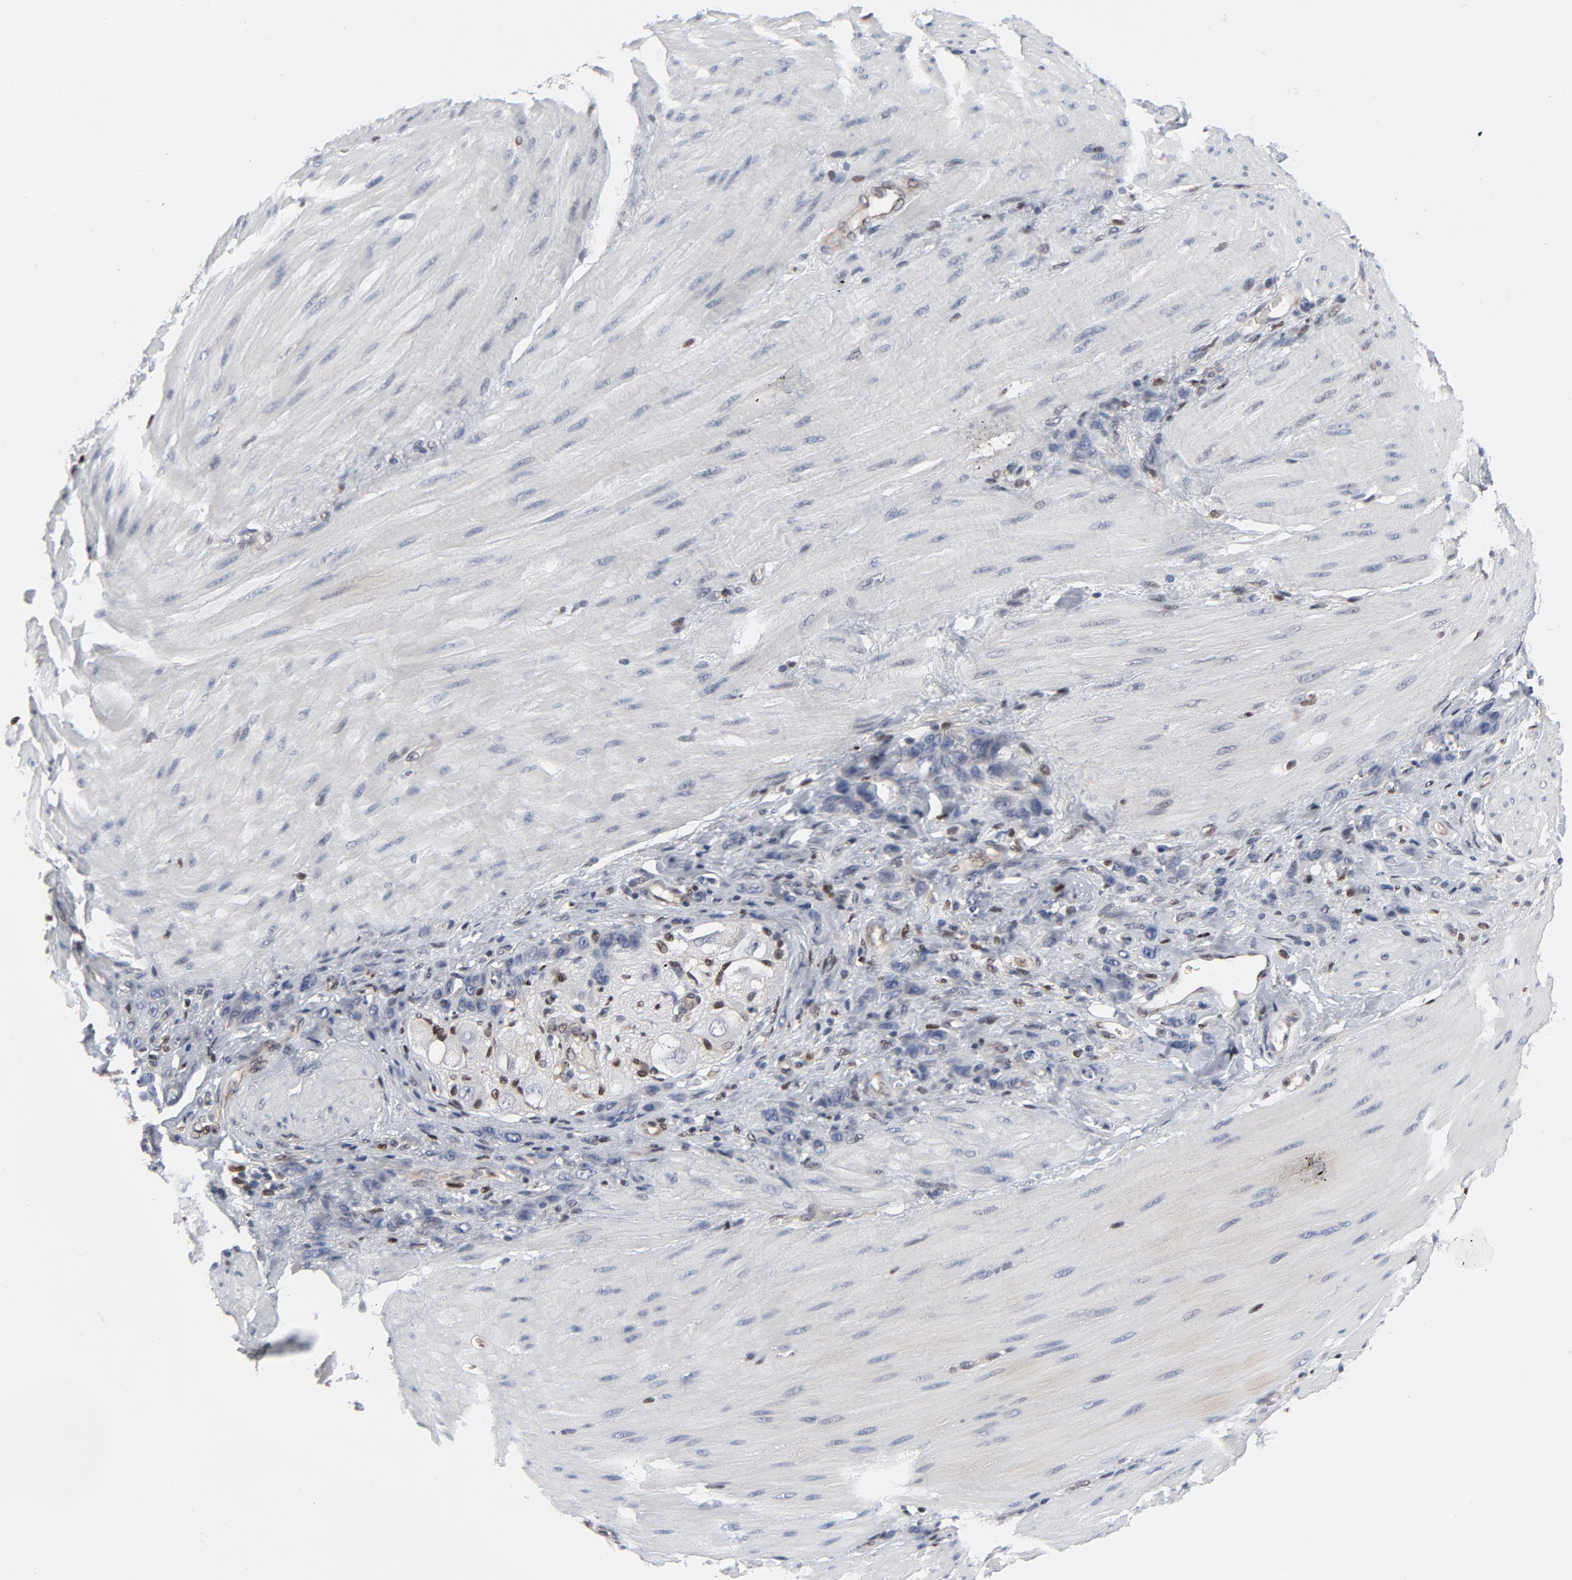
{"staining": {"intensity": "negative", "quantity": "none", "location": "none"}, "tissue": "stomach cancer", "cell_type": "Tumor cells", "image_type": "cancer", "snomed": [{"axis": "morphology", "description": "Normal tissue, NOS"}, {"axis": "morphology", "description": "Adenocarcinoma, NOS"}, {"axis": "topography", "description": "Stomach"}], "caption": "The IHC micrograph has no significant expression in tumor cells of stomach cancer tissue. (DAB immunohistochemistry (IHC), high magnification).", "gene": "NFKB1", "patient": {"sex": "male", "age": 82}}